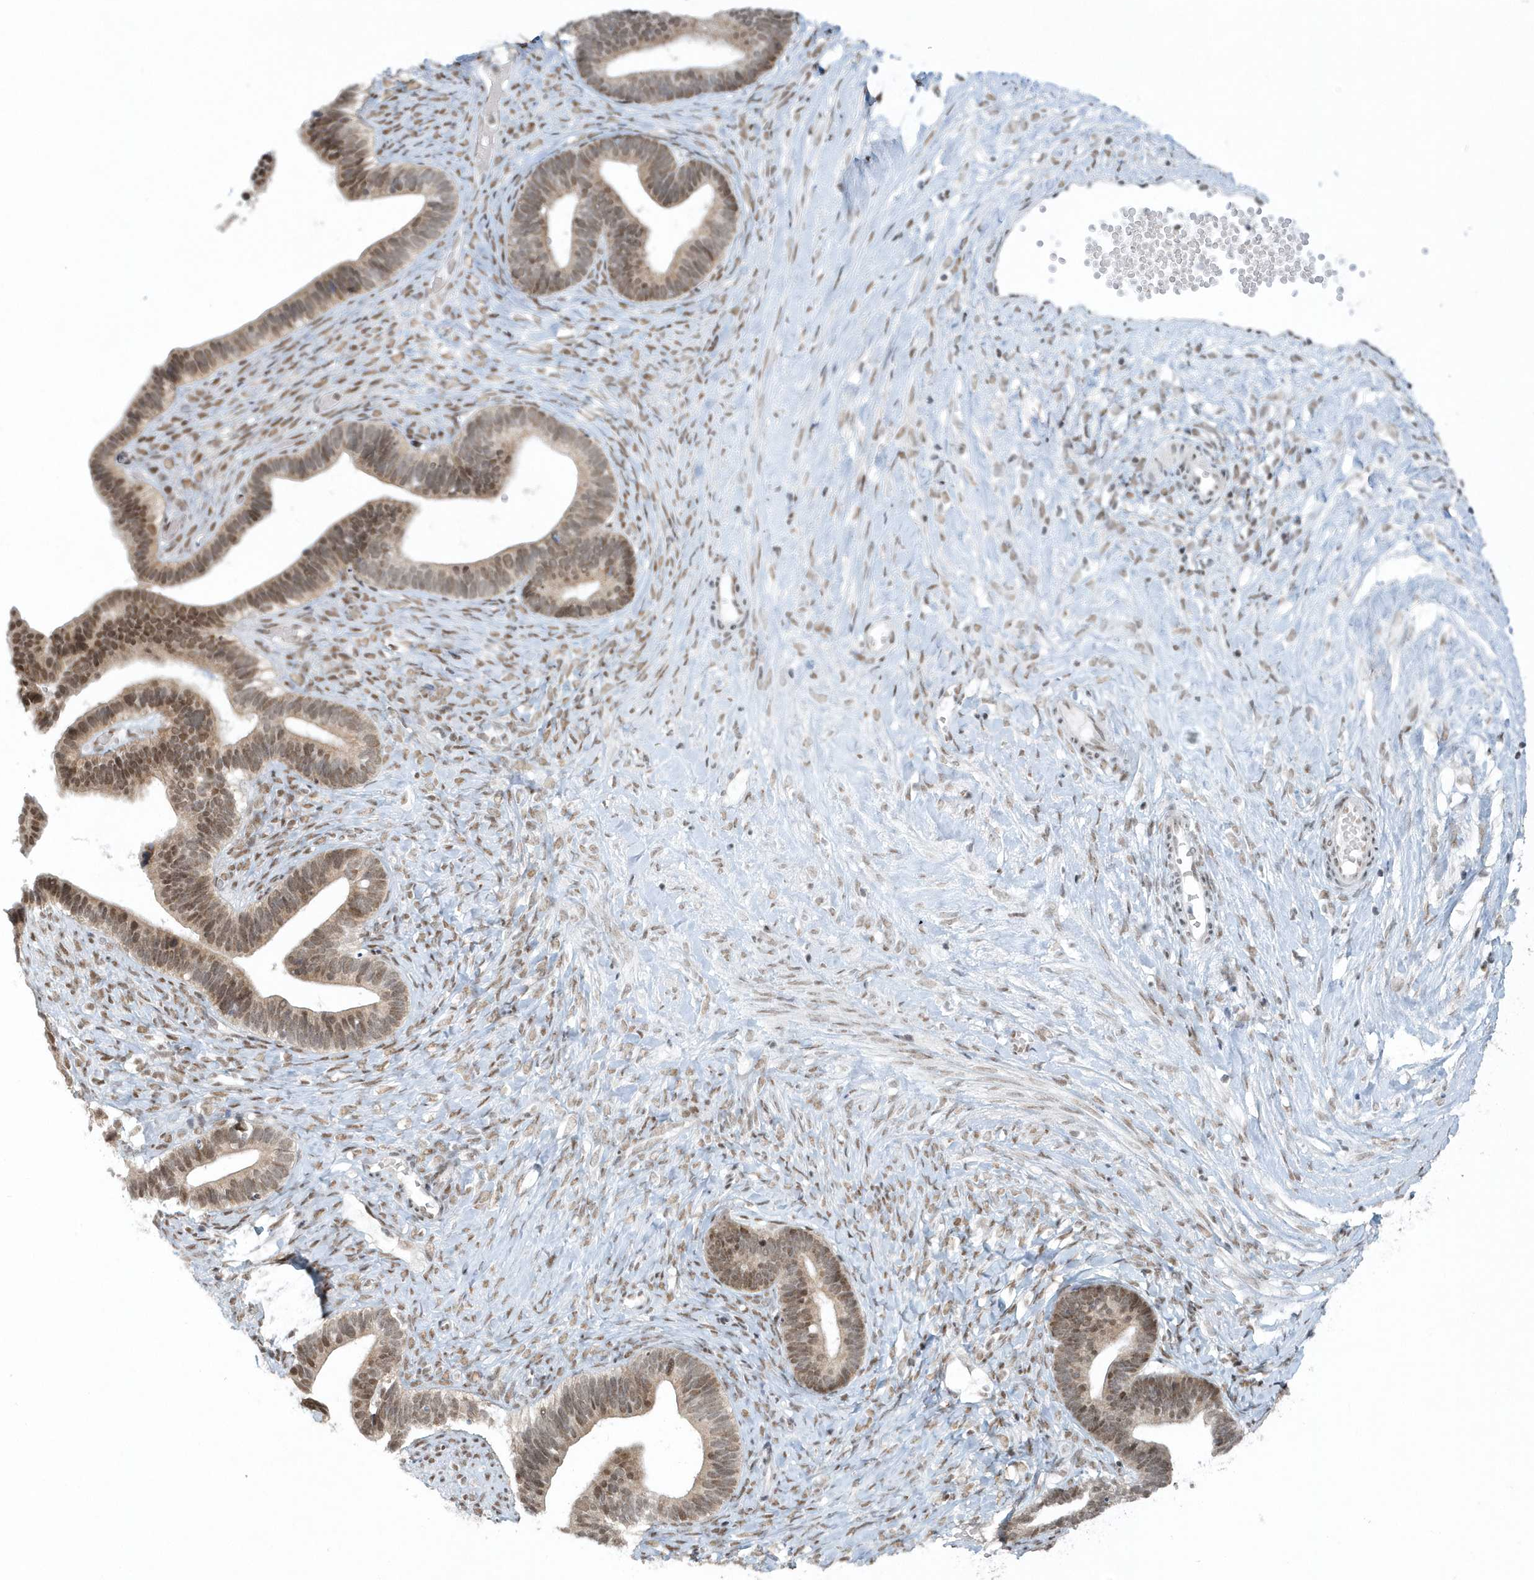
{"staining": {"intensity": "moderate", "quantity": ">75%", "location": "nuclear"}, "tissue": "ovarian cancer", "cell_type": "Tumor cells", "image_type": "cancer", "snomed": [{"axis": "morphology", "description": "Cystadenocarcinoma, serous, NOS"}, {"axis": "topography", "description": "Ovary"}], "caption": "Immunohistochemical staining of serous cystadenocarcinoma (ovarian) exhibits medium levels of moderate nuclear positivity in about >75% of tumor cells. (DAB IHC with brightfield microscopy, high magnification).", "gene": "YTHDC1", "patient": {"sex": "female", "age": 56}}